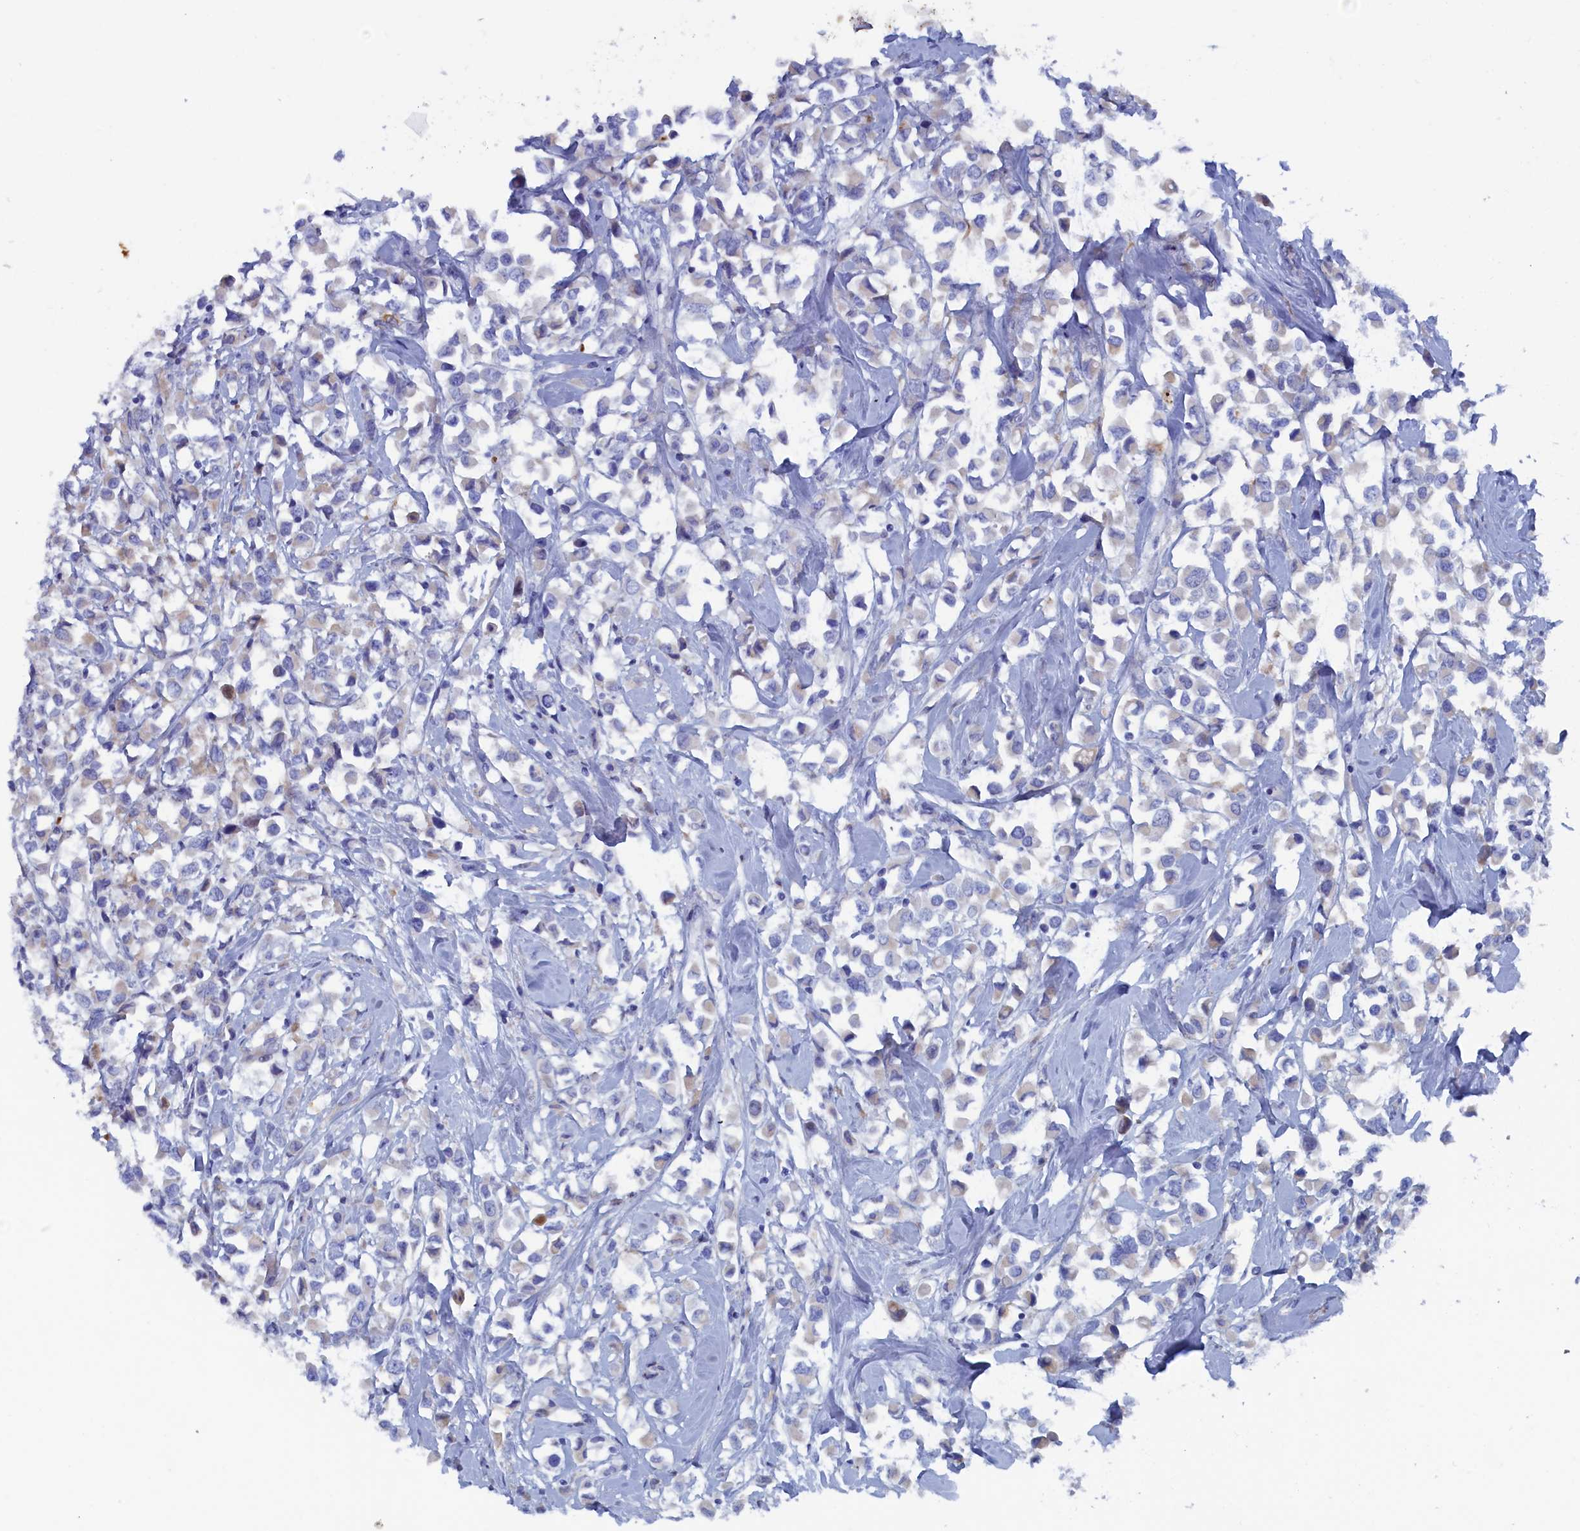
{"staining": {"intensity": "negative", "quantity": "none", "location": "none"}, "tissue": "breast cancer", "cell_type": "Tumor cells", "image_type": "cancer", "snomed": [{"axis": "morphology", "description": "Duct carcinoma"}, {"axis": "topography", "description": "Breast"}], "caption": "This is a photomicrograph of immunohistochemistry staining of breast cancer, which shows no positivity in tumor cells.", "gene": "COG7", "patient": {"sex": "female", "age": 61}}